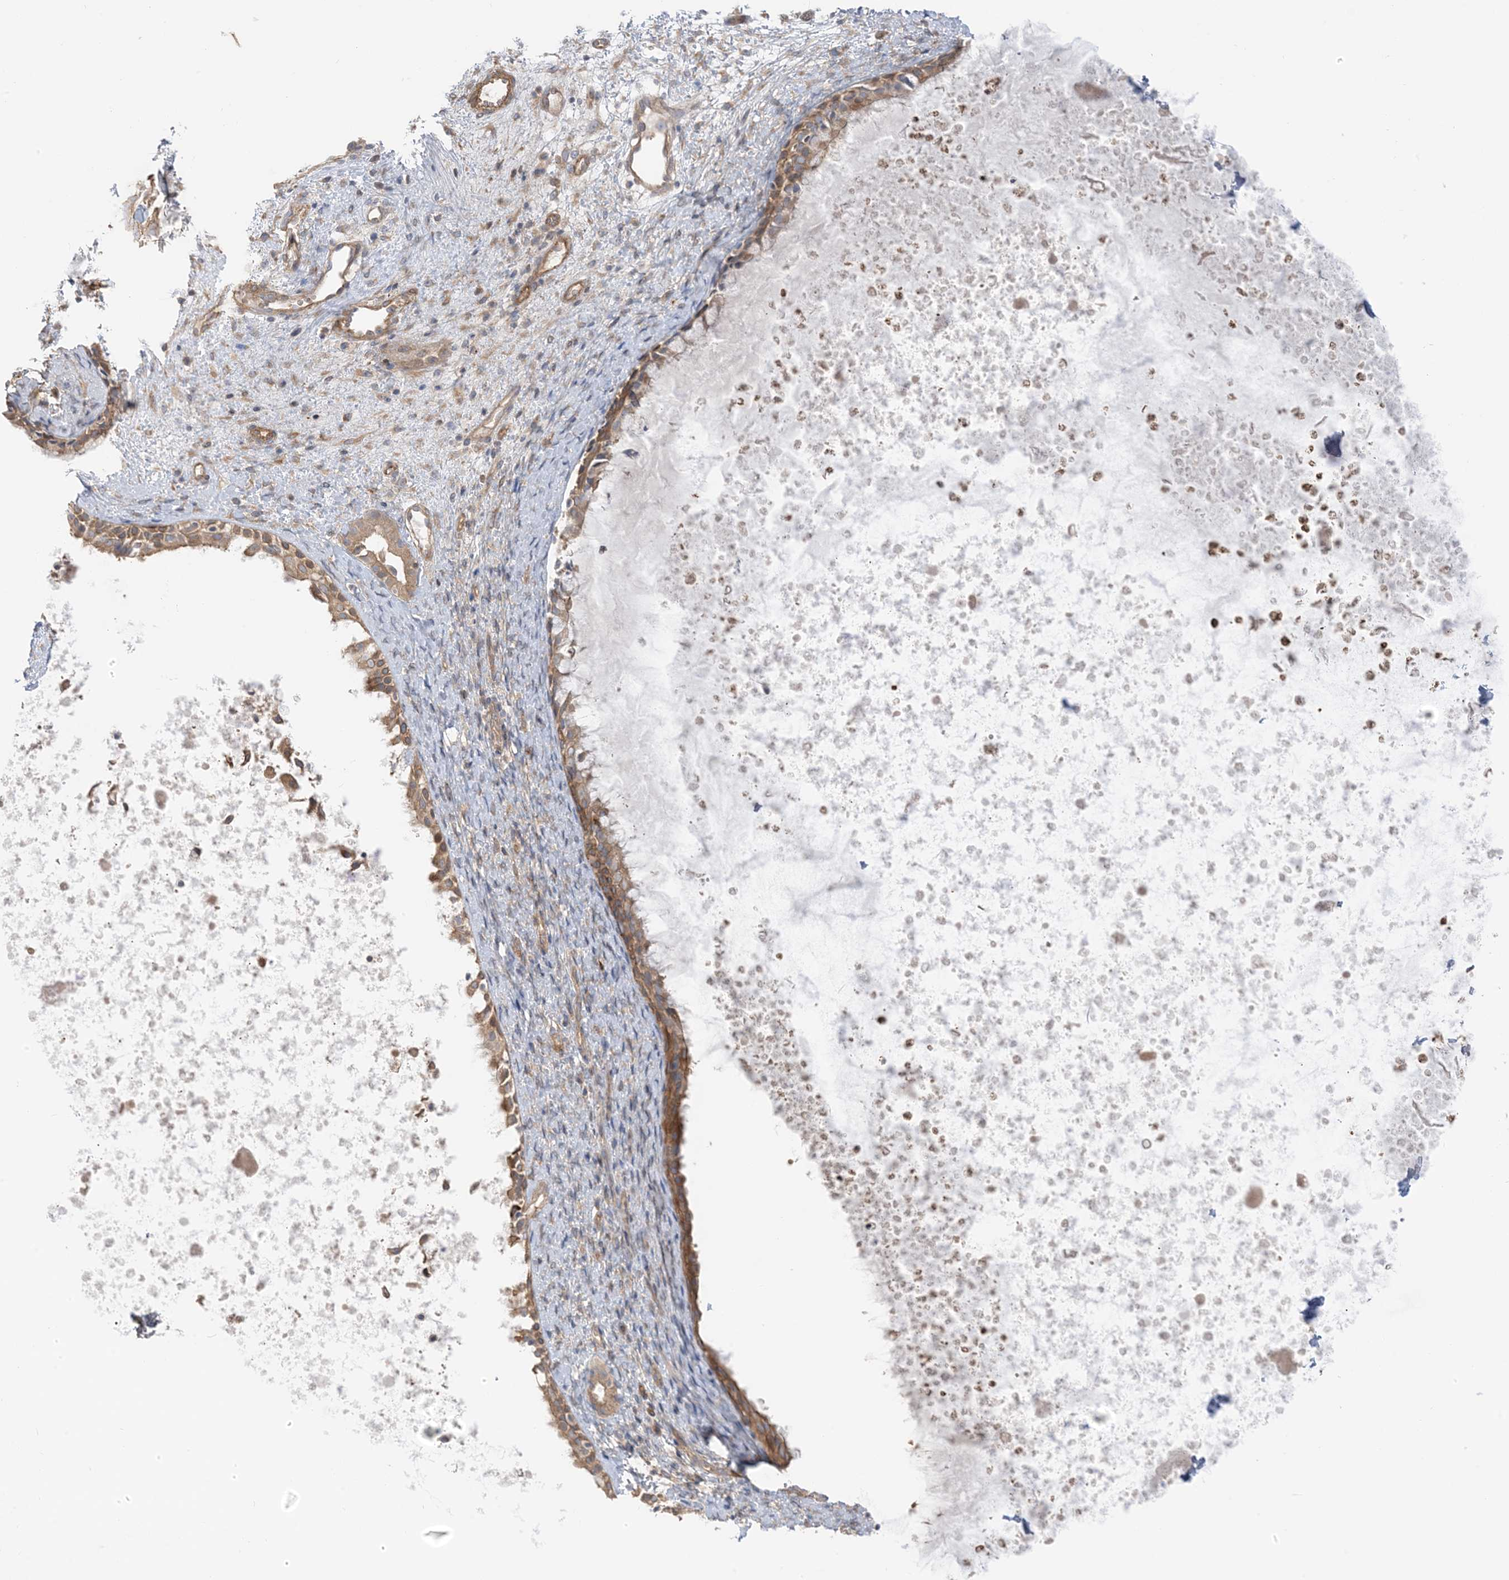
{"staining": {"intensity": "moderate", "quantity": ">75%", "location": "cytoplasmic/membranous"}, "tissue": "nasopharynx", "cell_type": "Respiratory epithelial cells", "image_type": "normal", "snomed": [{"axis": "morphology", "description": "Normal tissue, NOS"}, {"axis": "topography", "description": "Nasopharynx"}], "caption": "This photomicrograph displays unremarkable nasopharynx stained with immunohistochemistry to label a protein in brown. The cytoplasmic/membranous of respiratory epithelial cells show moderate positivity for the protein. Nuclei are counter-stained blue.", "gene": "ICMT", "patient": {"sex": "male", "age": 22}}